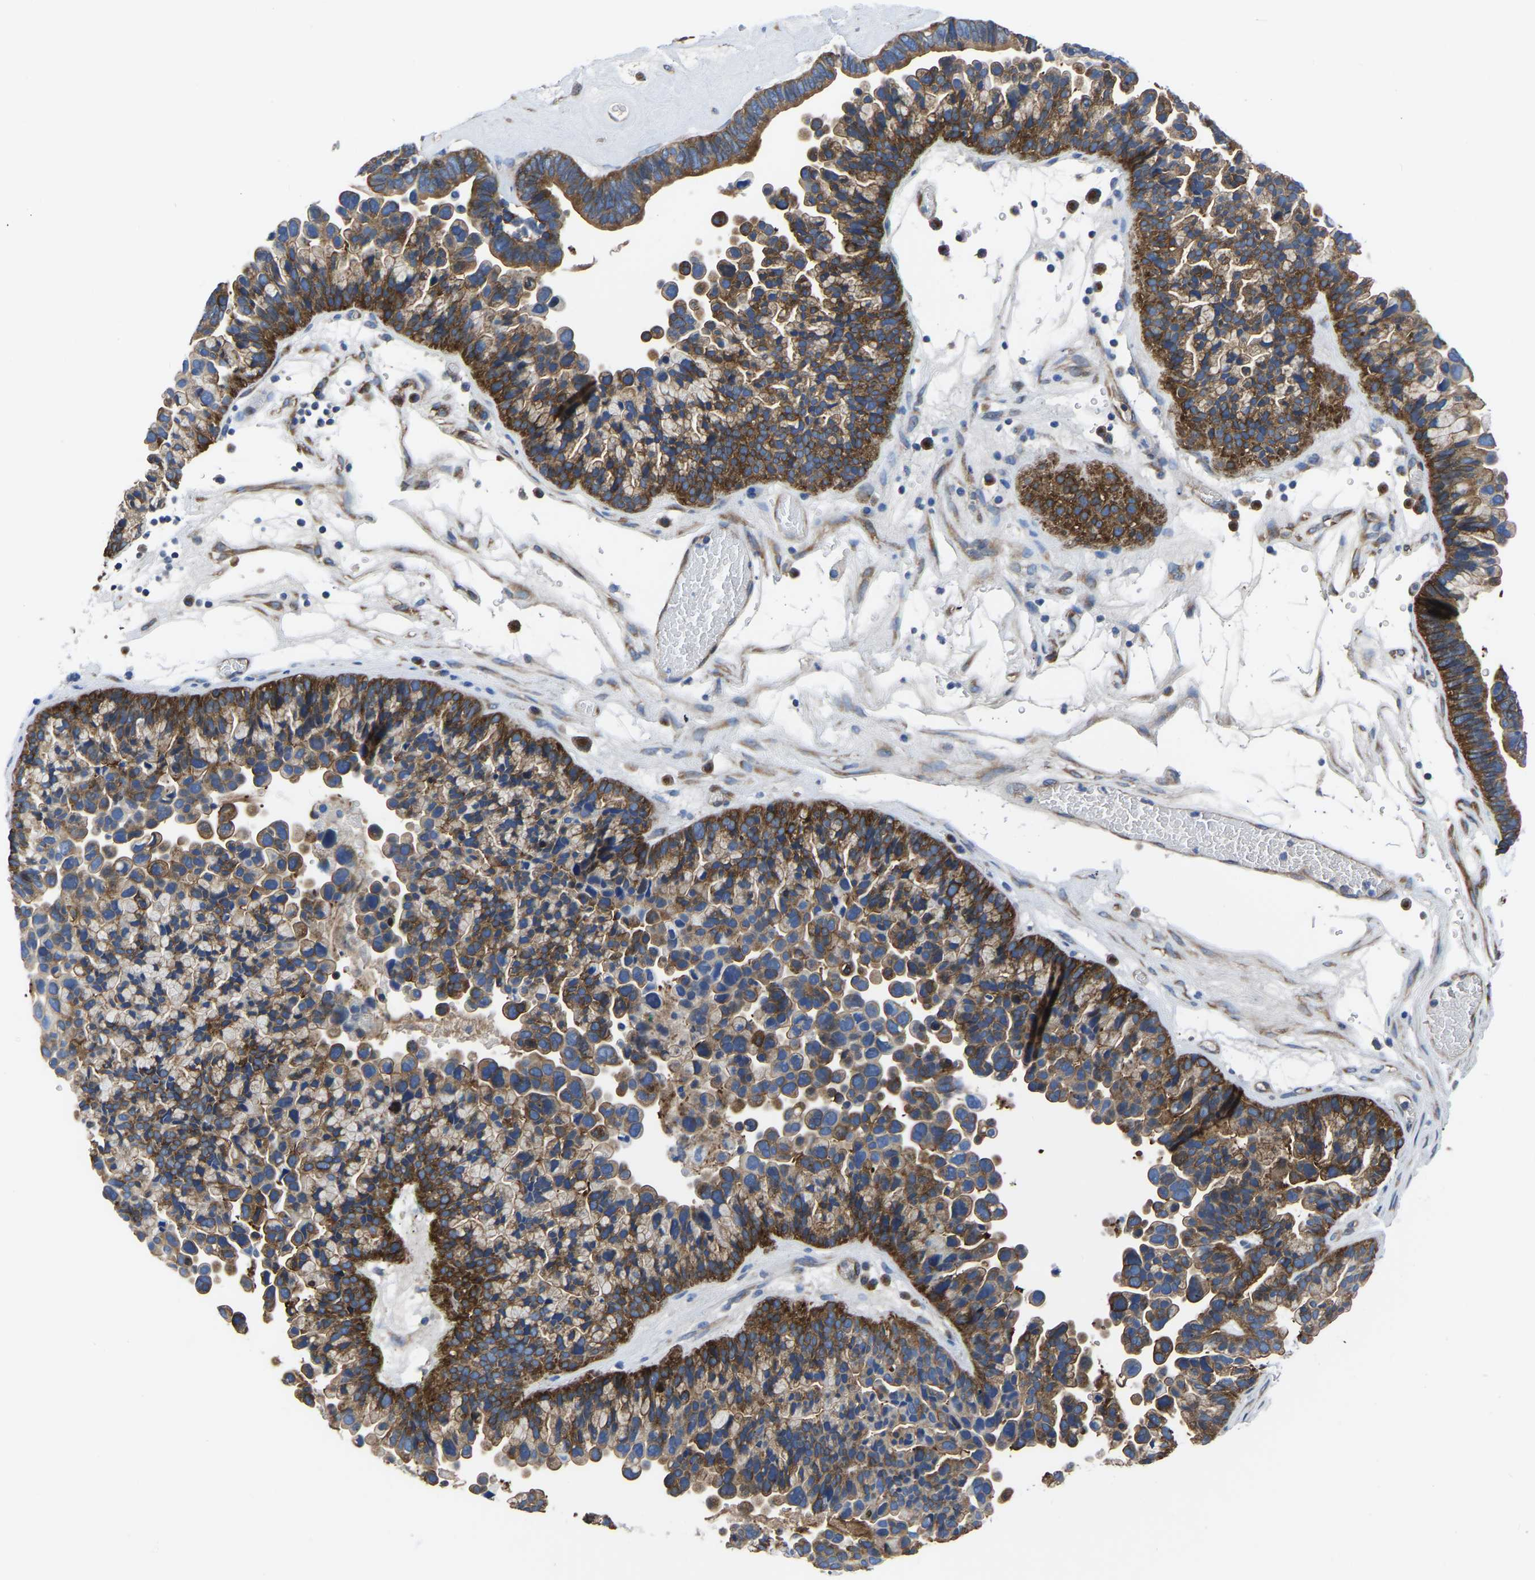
{"staining": {"intensity": "strong", "quantity": "25%-75%", "location": "cytoplasmic/membranous"}, "tissue": "ovarian cancer", "cell_type": "Tumor cells", "image_type": "cancer", "snomed": [{"axis": "morphology", "description": "Cystadenocarcinoma, serous, NOS"}, {"axis": "topography", "description": "Ovary"}], "caption": "Ovarian cancer stained with IHC displays strong cytoplasmic/membranous expression in about 25%-75% of tumor cells.", "gene": "TFG", "patient": {"sex": "female", "age": 56}}